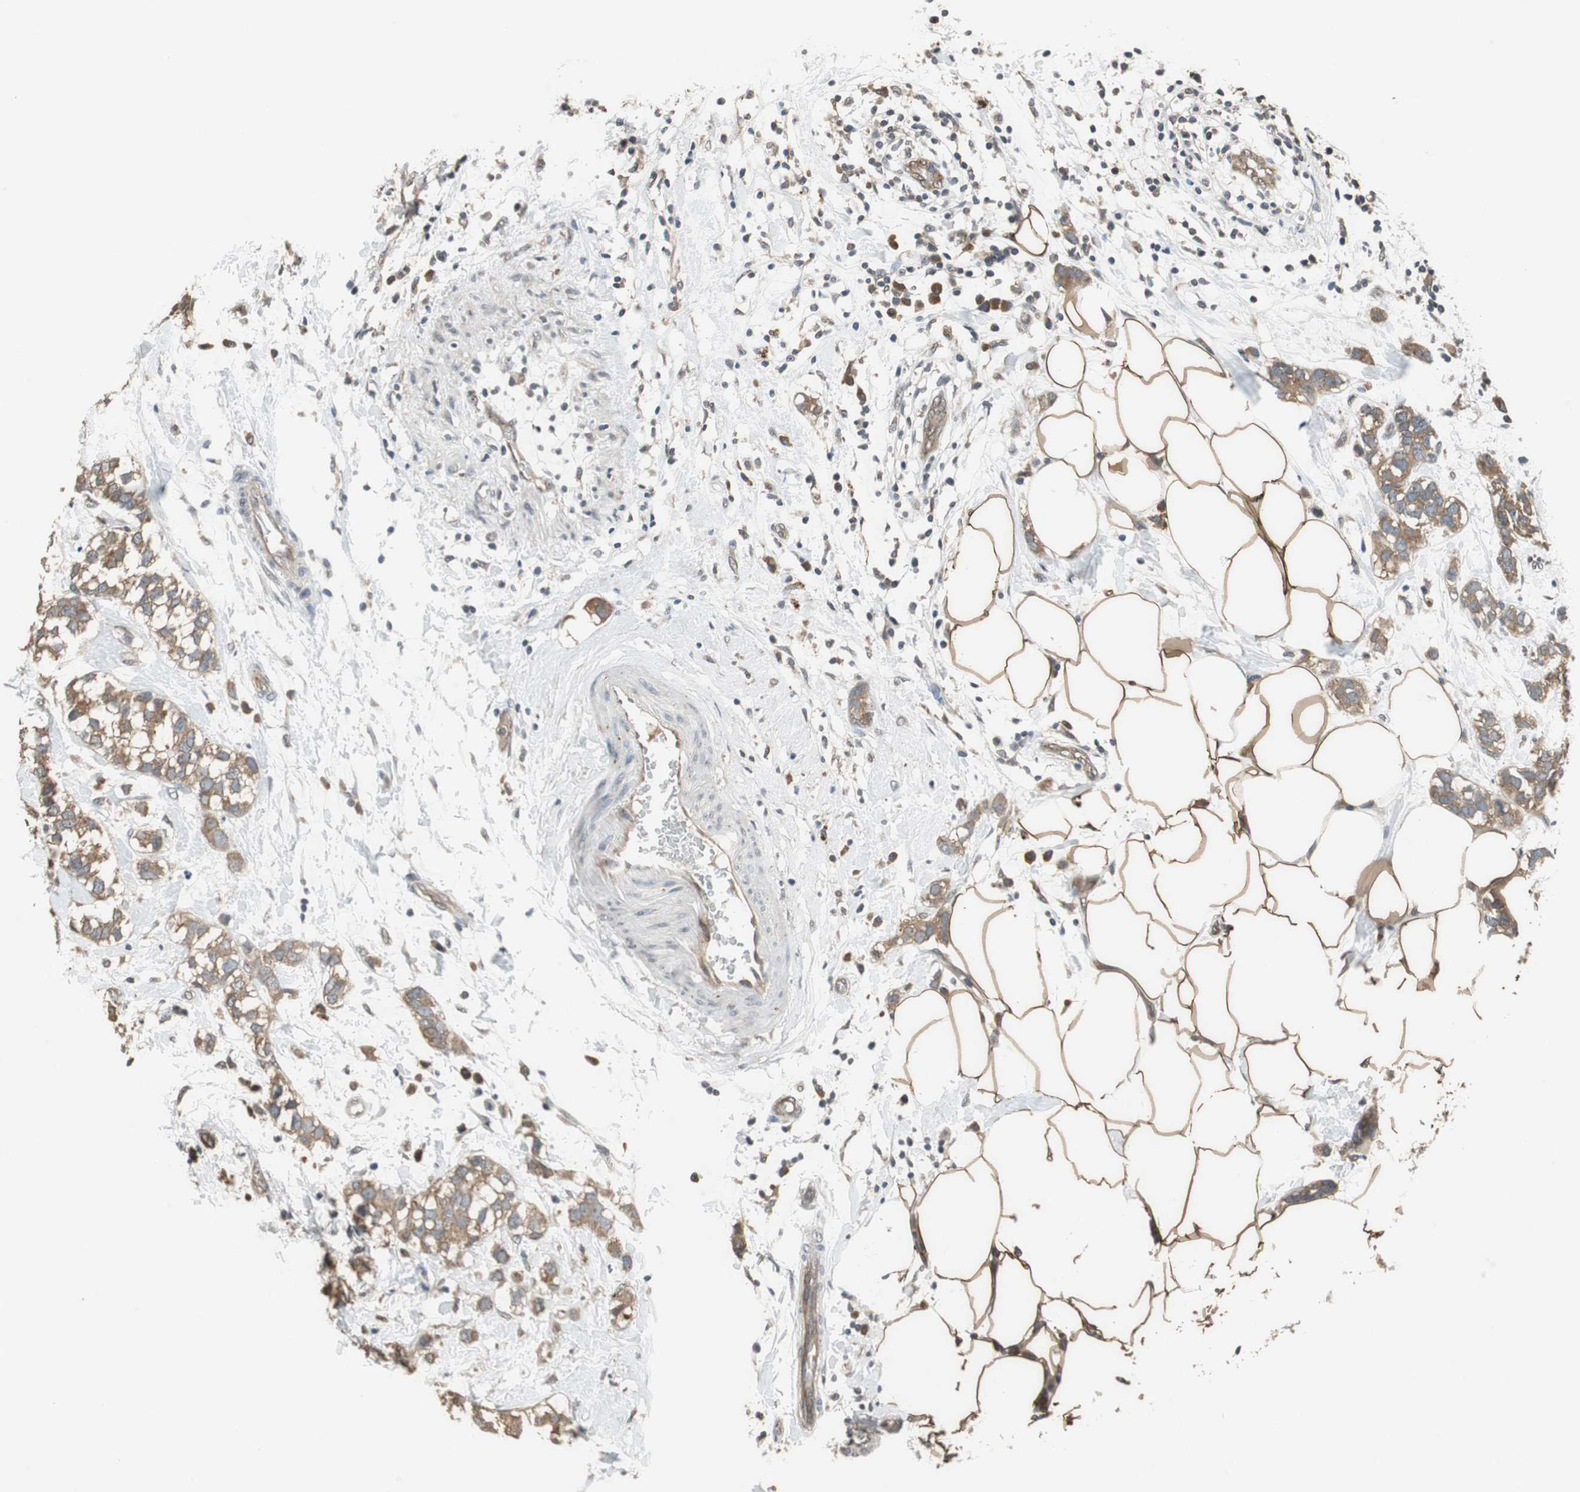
{"staining": {"intensity": "moderate", "quantity": ">75%", "location": "cytoplasmic/membranous"}, "tissue": "breast cancer", "cell_type": "Tumor cells", "image_type": "cancer", "snomed": [{"axis": "morphology", "description": "Normal tissue, NOS"}, {"axis": "morphology", "description": "Duct carcinoma"}, {"axis": "topography", "description": "Breast"}], "caption": "High-power microscopy captured an immunohistochemistry micrograph of breast cancer (invasive ductal carcinoma), revealing moderate cytoplasmic/membranous expression in approximately >75% of tumor cells.", "gene": "PI4KB", "patient": {"sex": "female", "age": 50}}